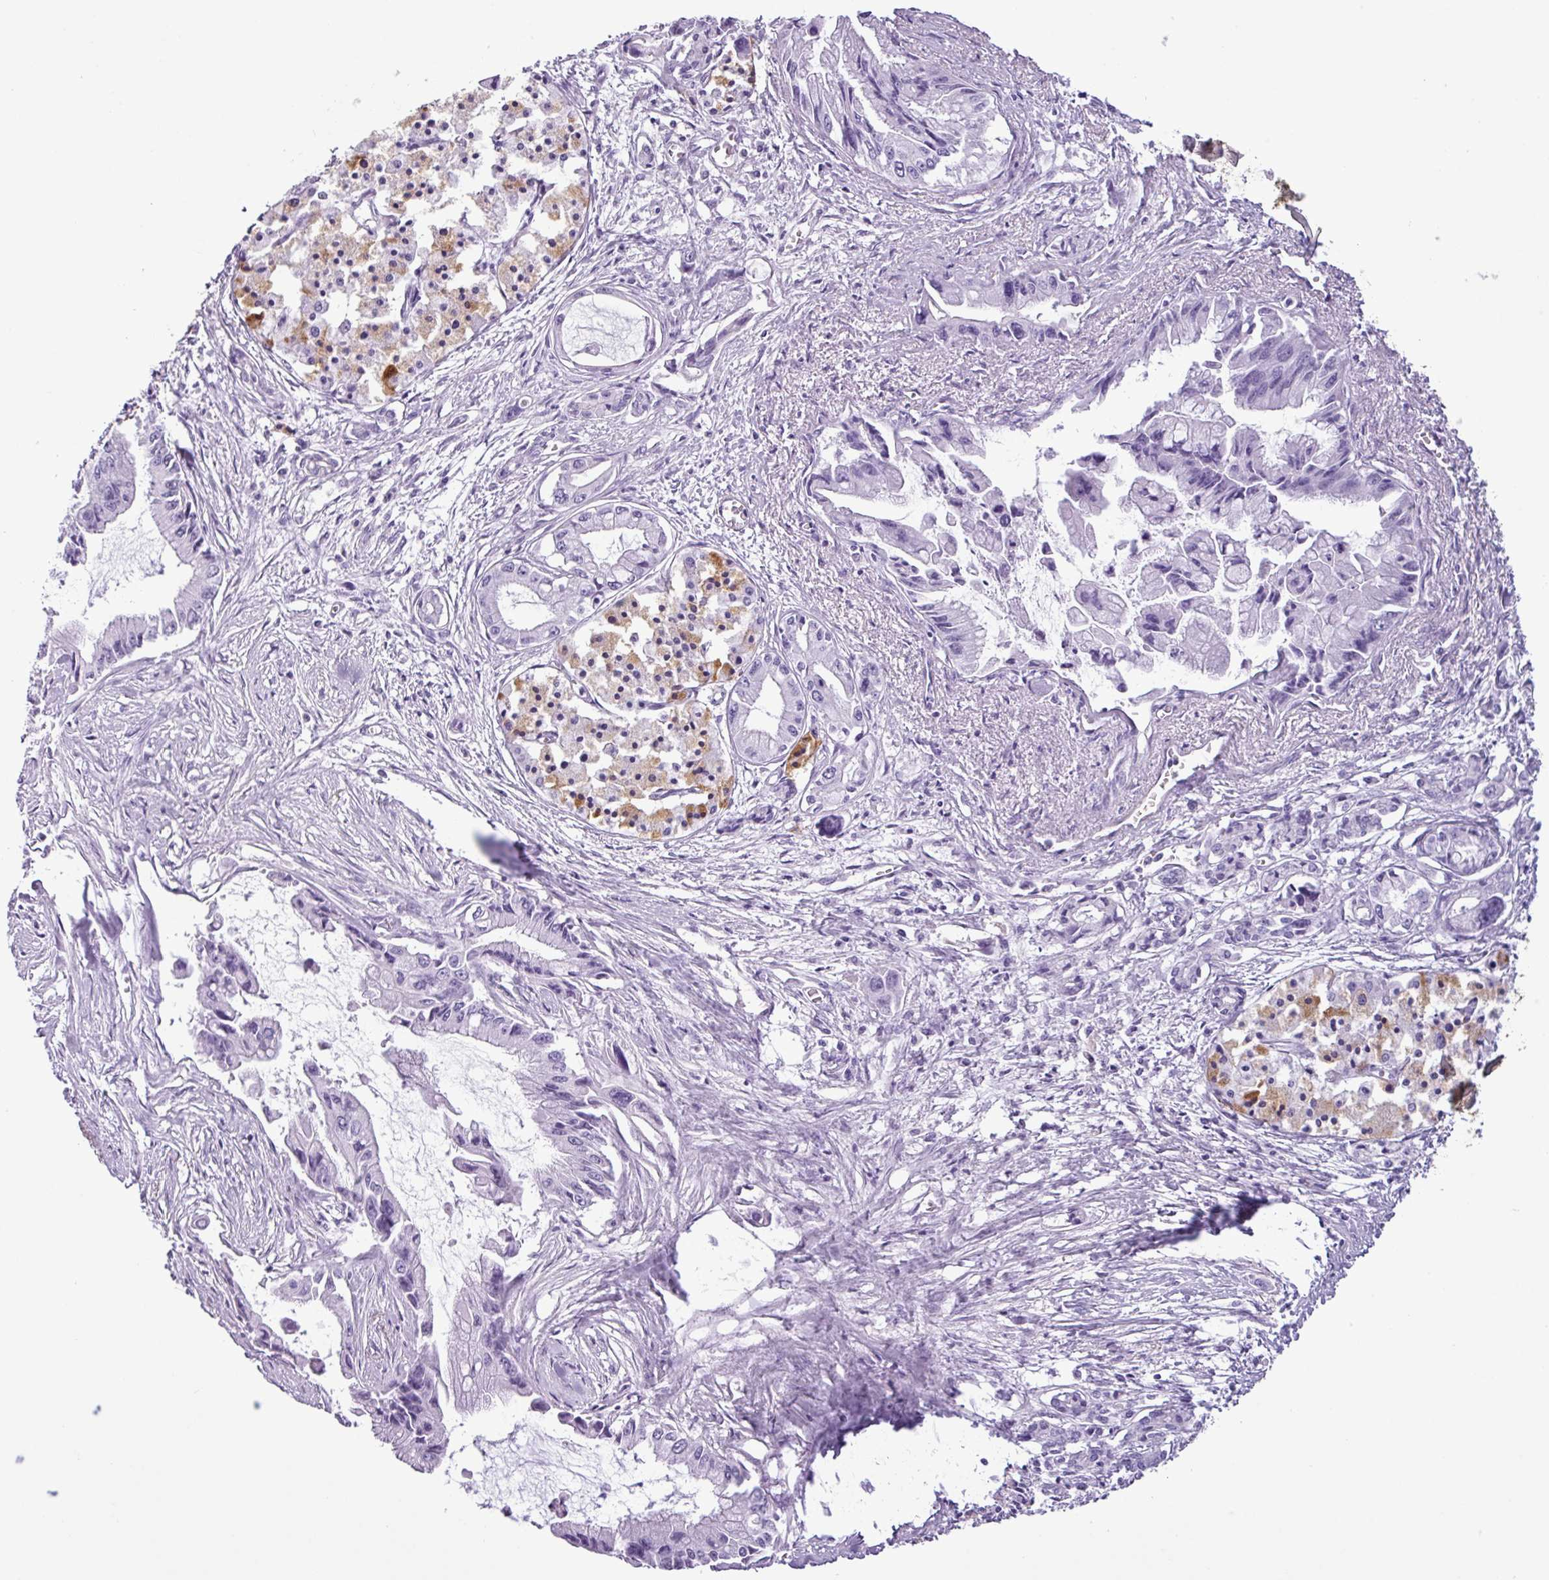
{"staining": {"intensity": "negative", "quantity": "none", "location": "none"}, "tissue": "pancreatic cancer", "cell_type": "Tumor cells", "image_type": "cancer", "snomed": [{"axis": "morphology", "description": "Adenocarcinoma, NOS"}, {"axis": "topography", "description": "Pancreas"}], "caption": "A micrograph of human adenocarcinoma (pancreatic) is negative for staining in tumor cells.", "gene": "SCT", "patient": {"sex": "male", "age": 84}}